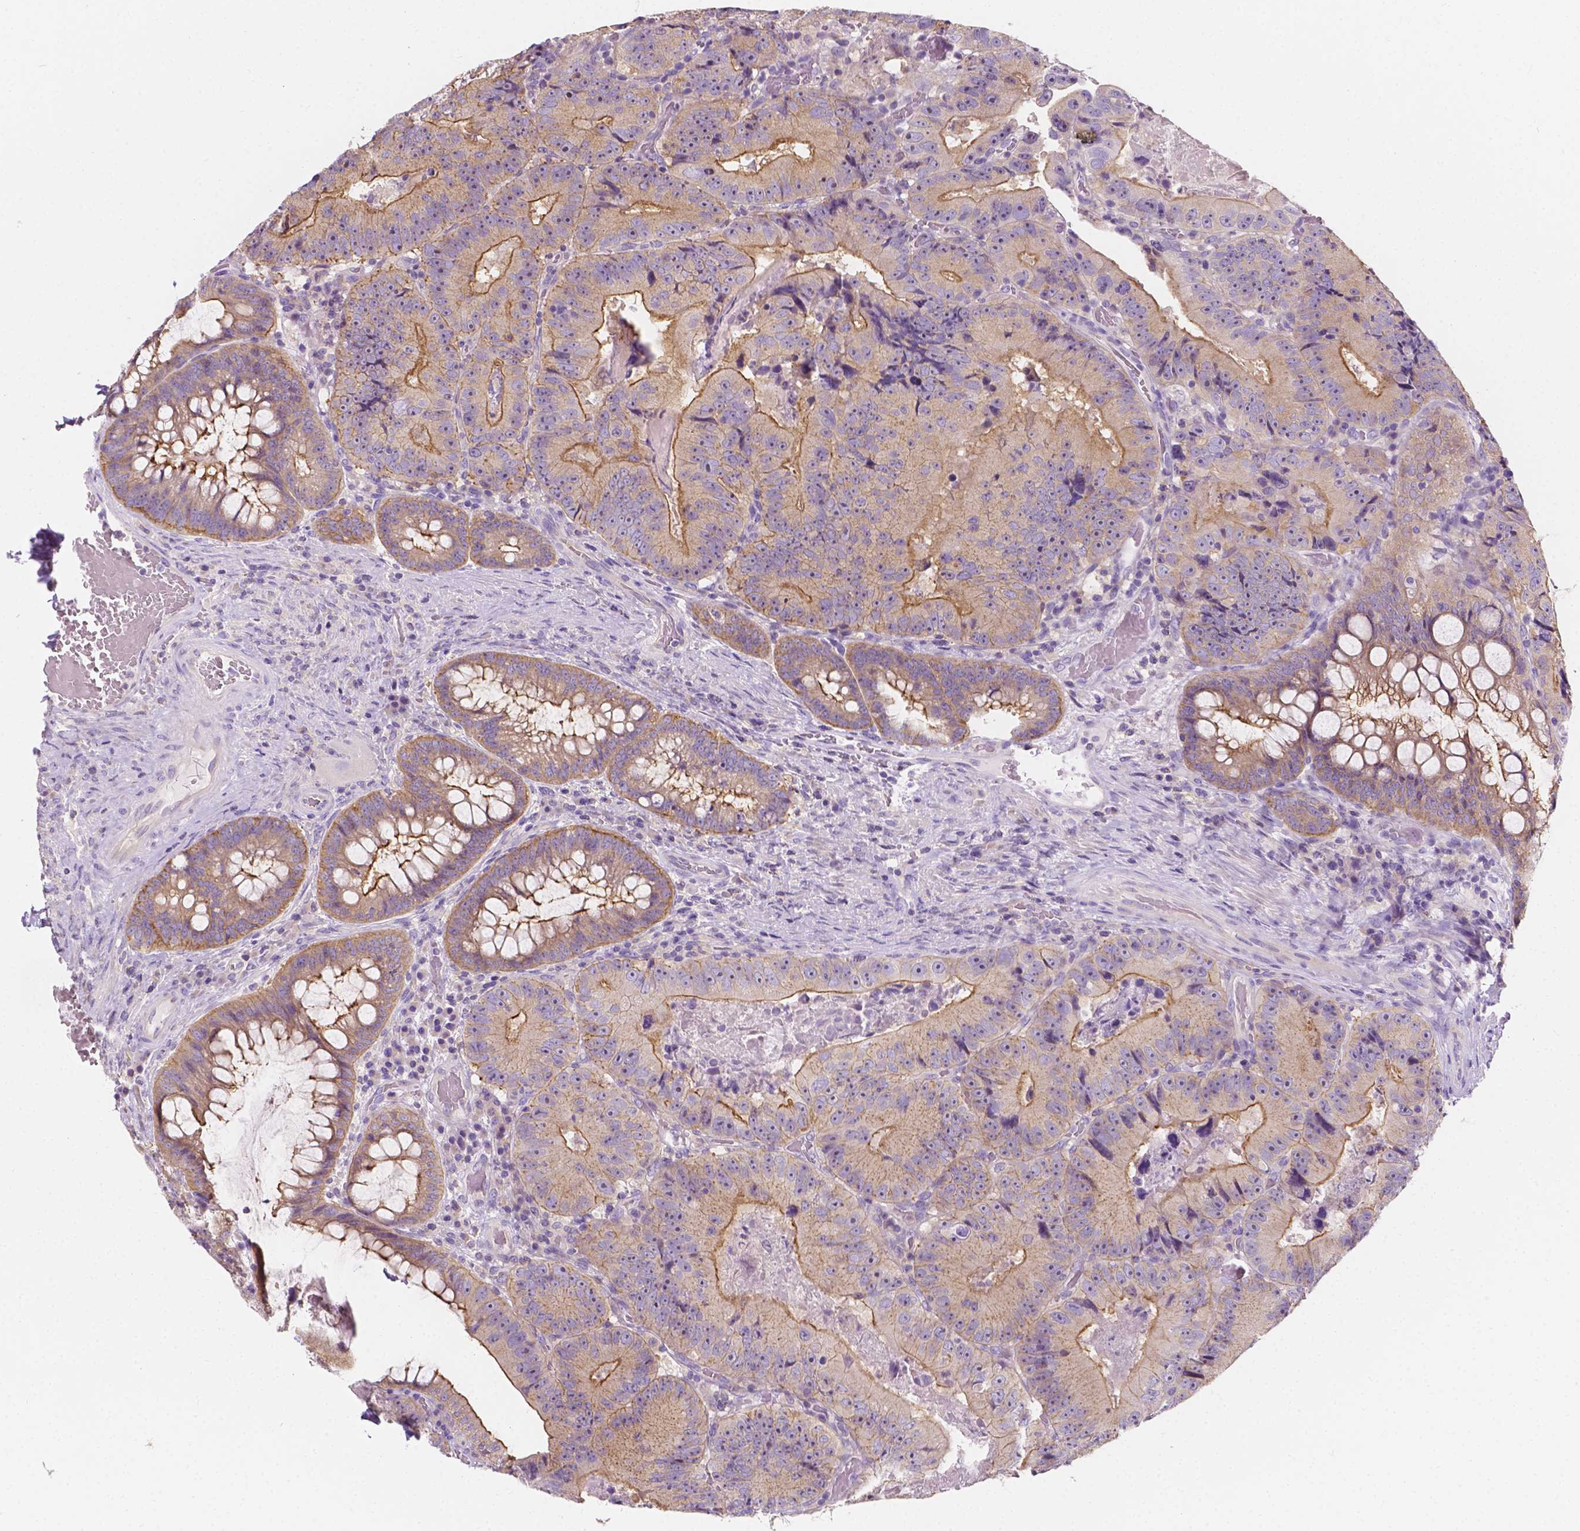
{"staining": {"intensity": "weak", "quantity": ">75%", "location": "cytoplasmic/membranous"}, "tissue": "colorectal cancer", "cell_type": "Tumor cells", "image_type": "cancer", "snomed": [{"axis": "morphology", "description": "Adenocarcinoma, NOS"}, {"axis": "topography", "description": "Colon"}], "caption": "A brown stain shows weak cytoplasmic/membranous expression of a protein in colorectal adenocarcinoma tumor cells.", "gene": "SIRT2", "patient": {"sex": "female", "age": 86}}